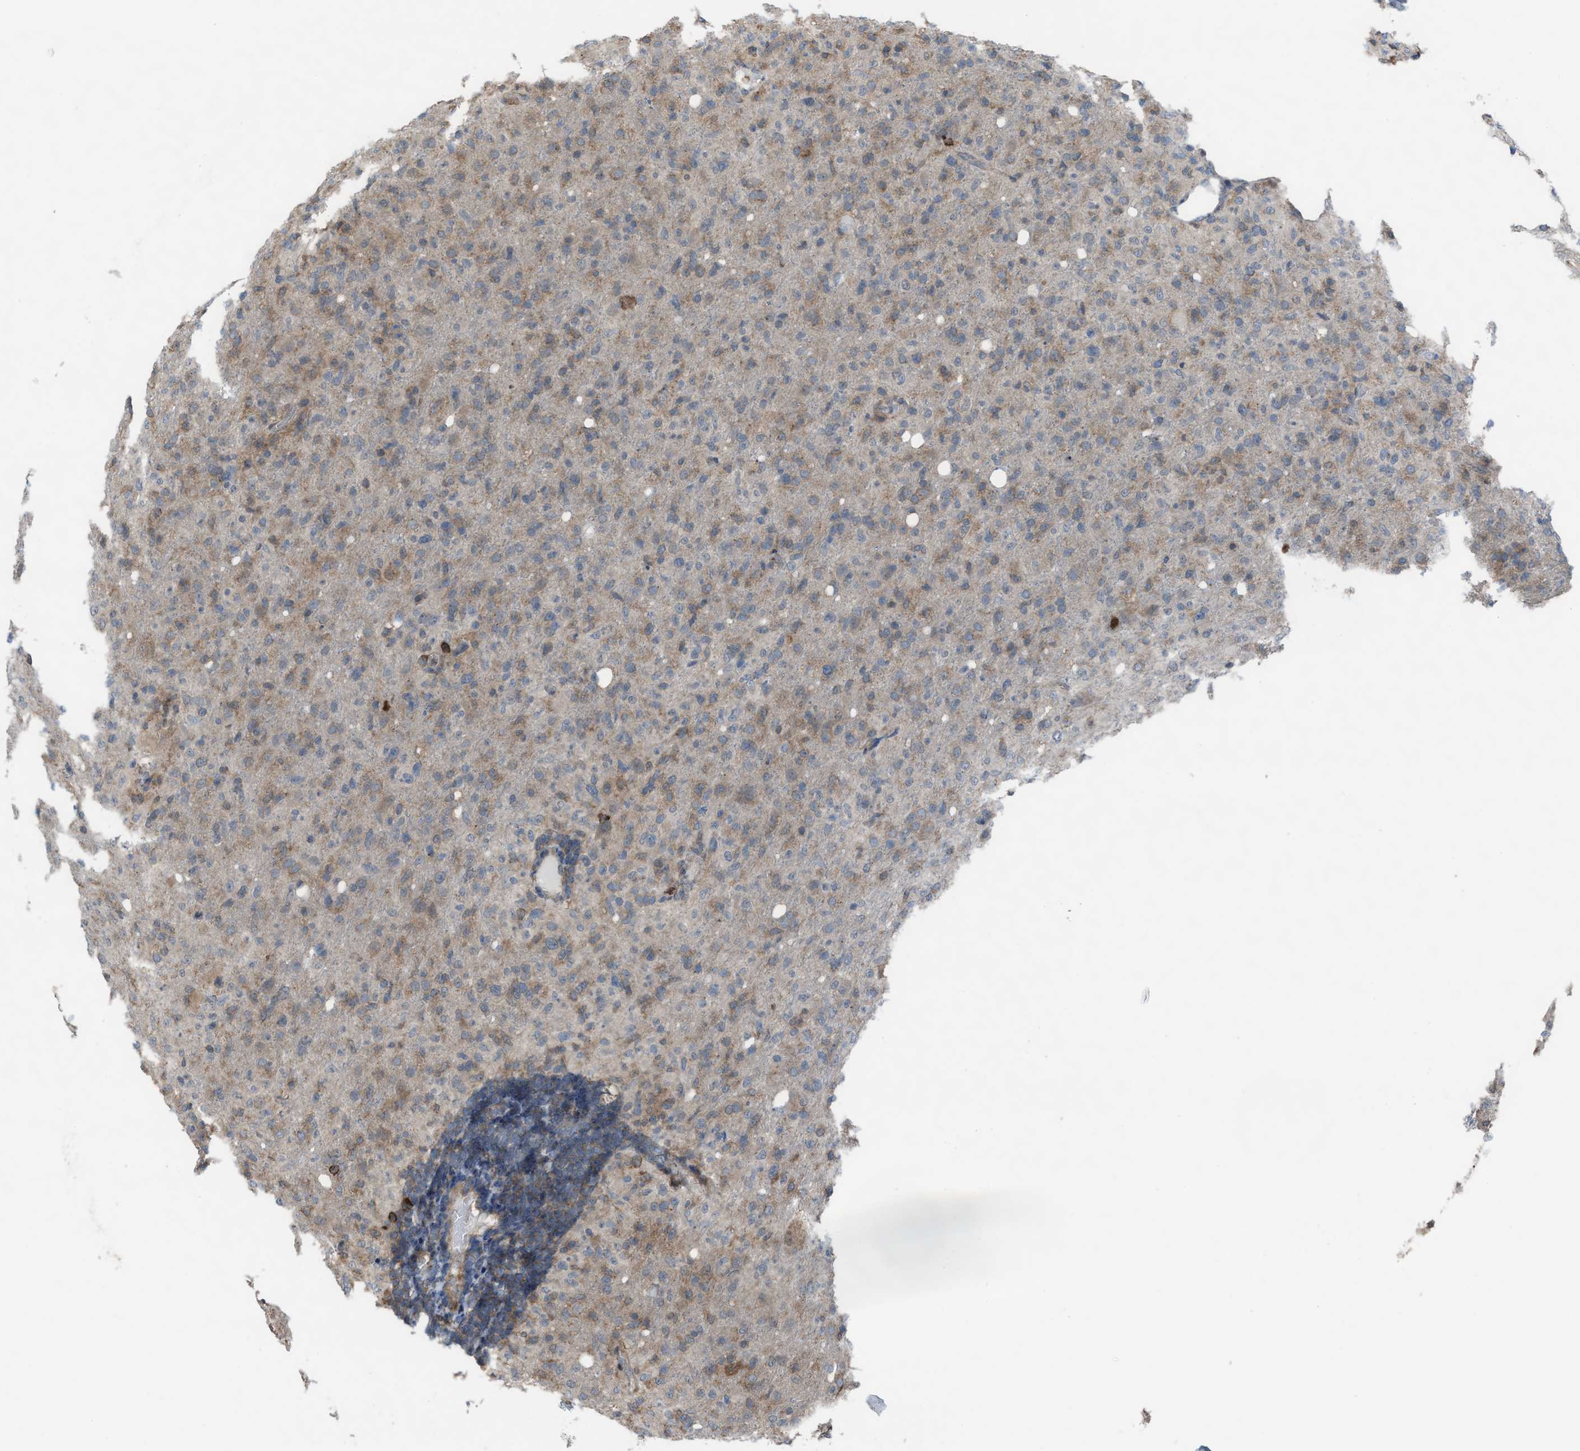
{"staining": {"intensity": "weak", "quantity": ">75%", "location": "cytoplasmic/membranous"}, "tissue": "glioma", "cell_type": "Tumor cells", "image_type": "cancer", "snomed": [{"axis": "morphology", "description": "Glioma, malignant, High grade"}, {"axis": "topography", "description": "Brain"}], "caption": "IHC of human glioma demonstrates low levels of weak cytoplasmic/membranous positivity in approximately >75% of tumor cells.", "gene": "PLAA", "patient": {"sex": "female", "age": 57}}